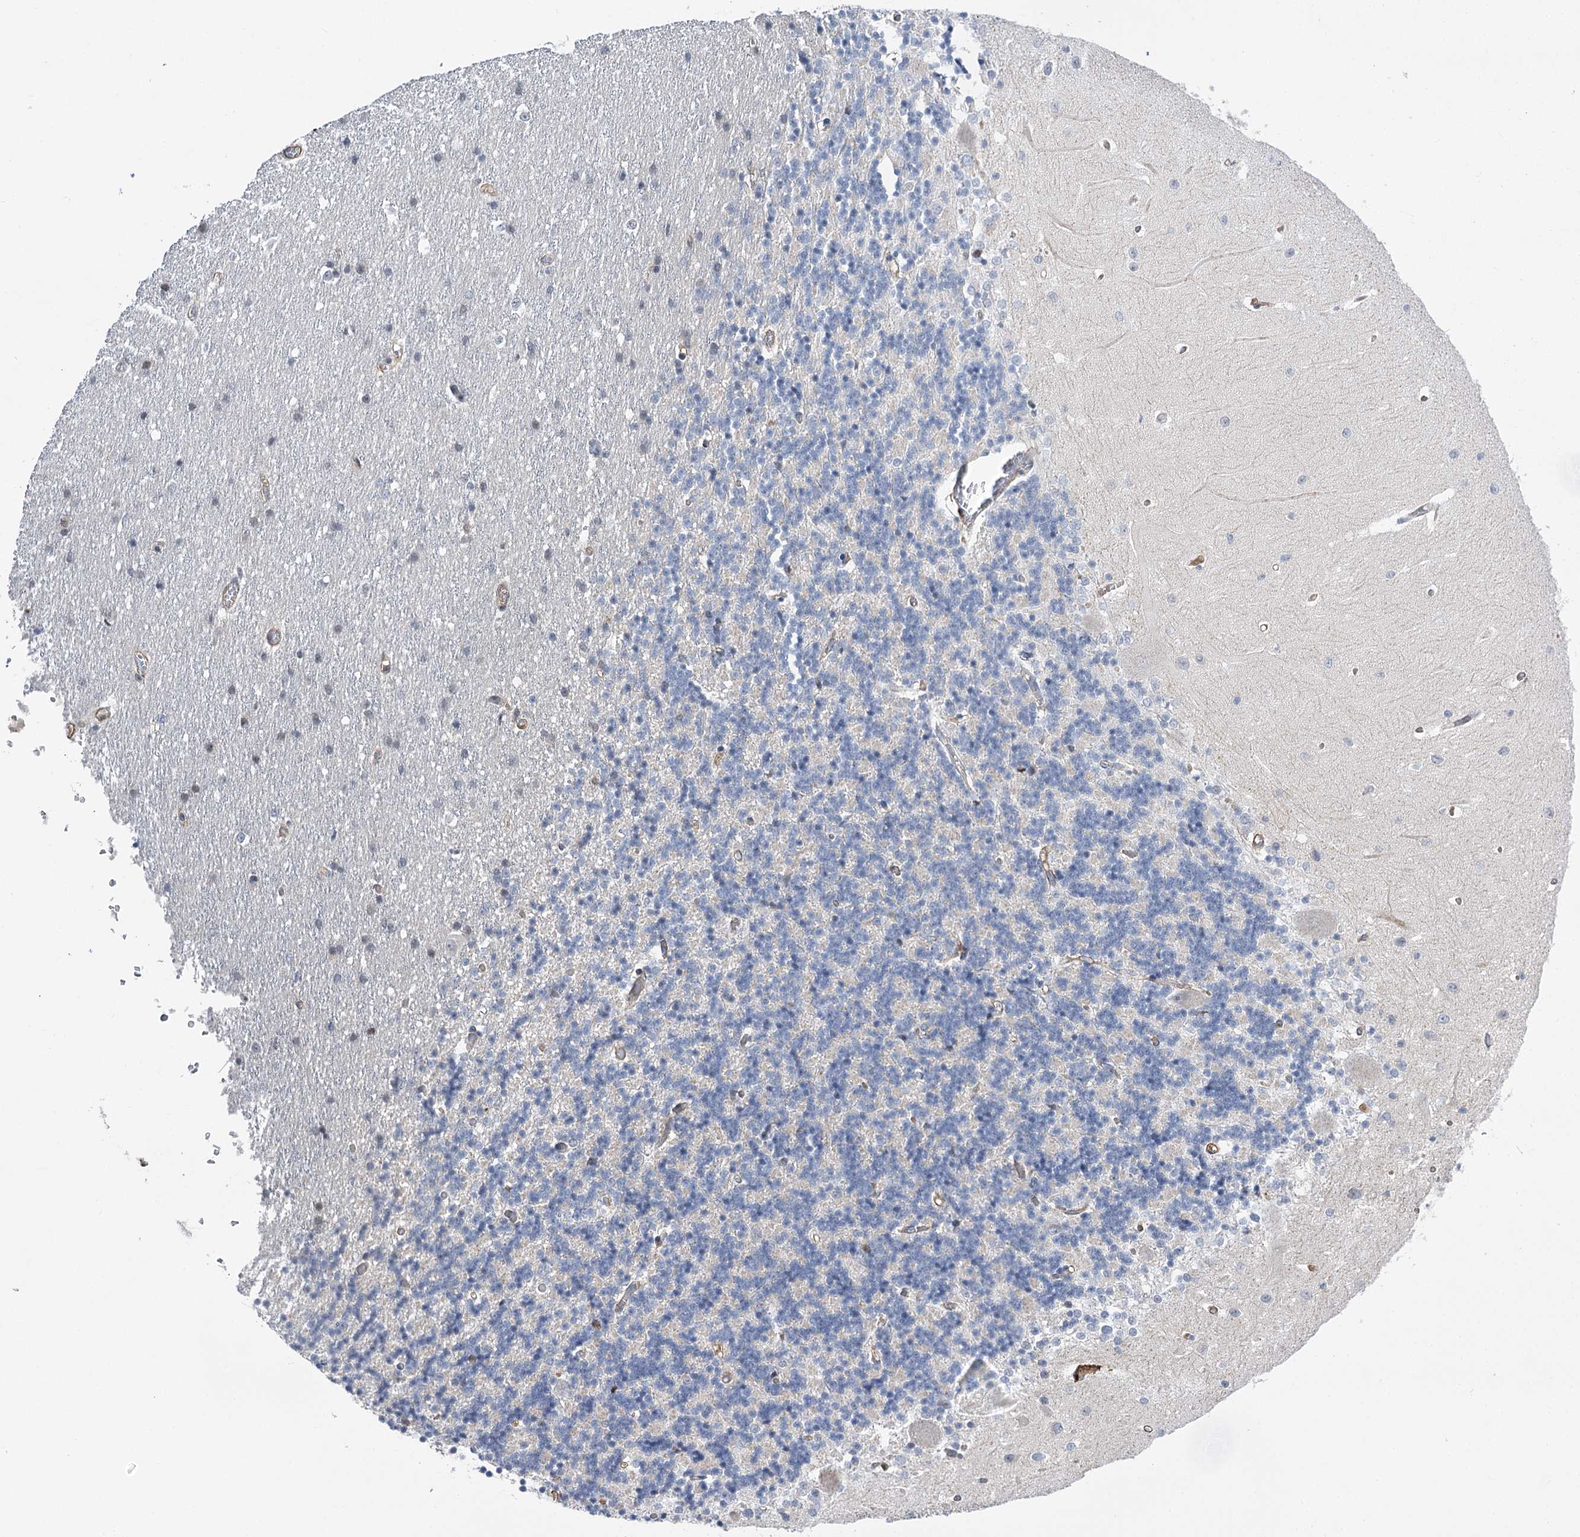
{"staining": {"intensity": "negative", "quantity": "none", "location": "none"}, "tissue": "cerebellum", "cell_type": "Cells in granular layer", "image_type": "normal", "snomed": [{"axis": "morphology", "description": "Normal tissue, NOS"}, {"axis": "topography", "description": "Cerebellum"}], "caption": "The image demonstrates no staining of cells in granular layer in benign cerebellum. (DAB immunohistochemistry (IHC) visualized using brightfield microscopy, high magnification).", "gene": "WASHC3", "patient": {"sex": "male", "age": 37}}